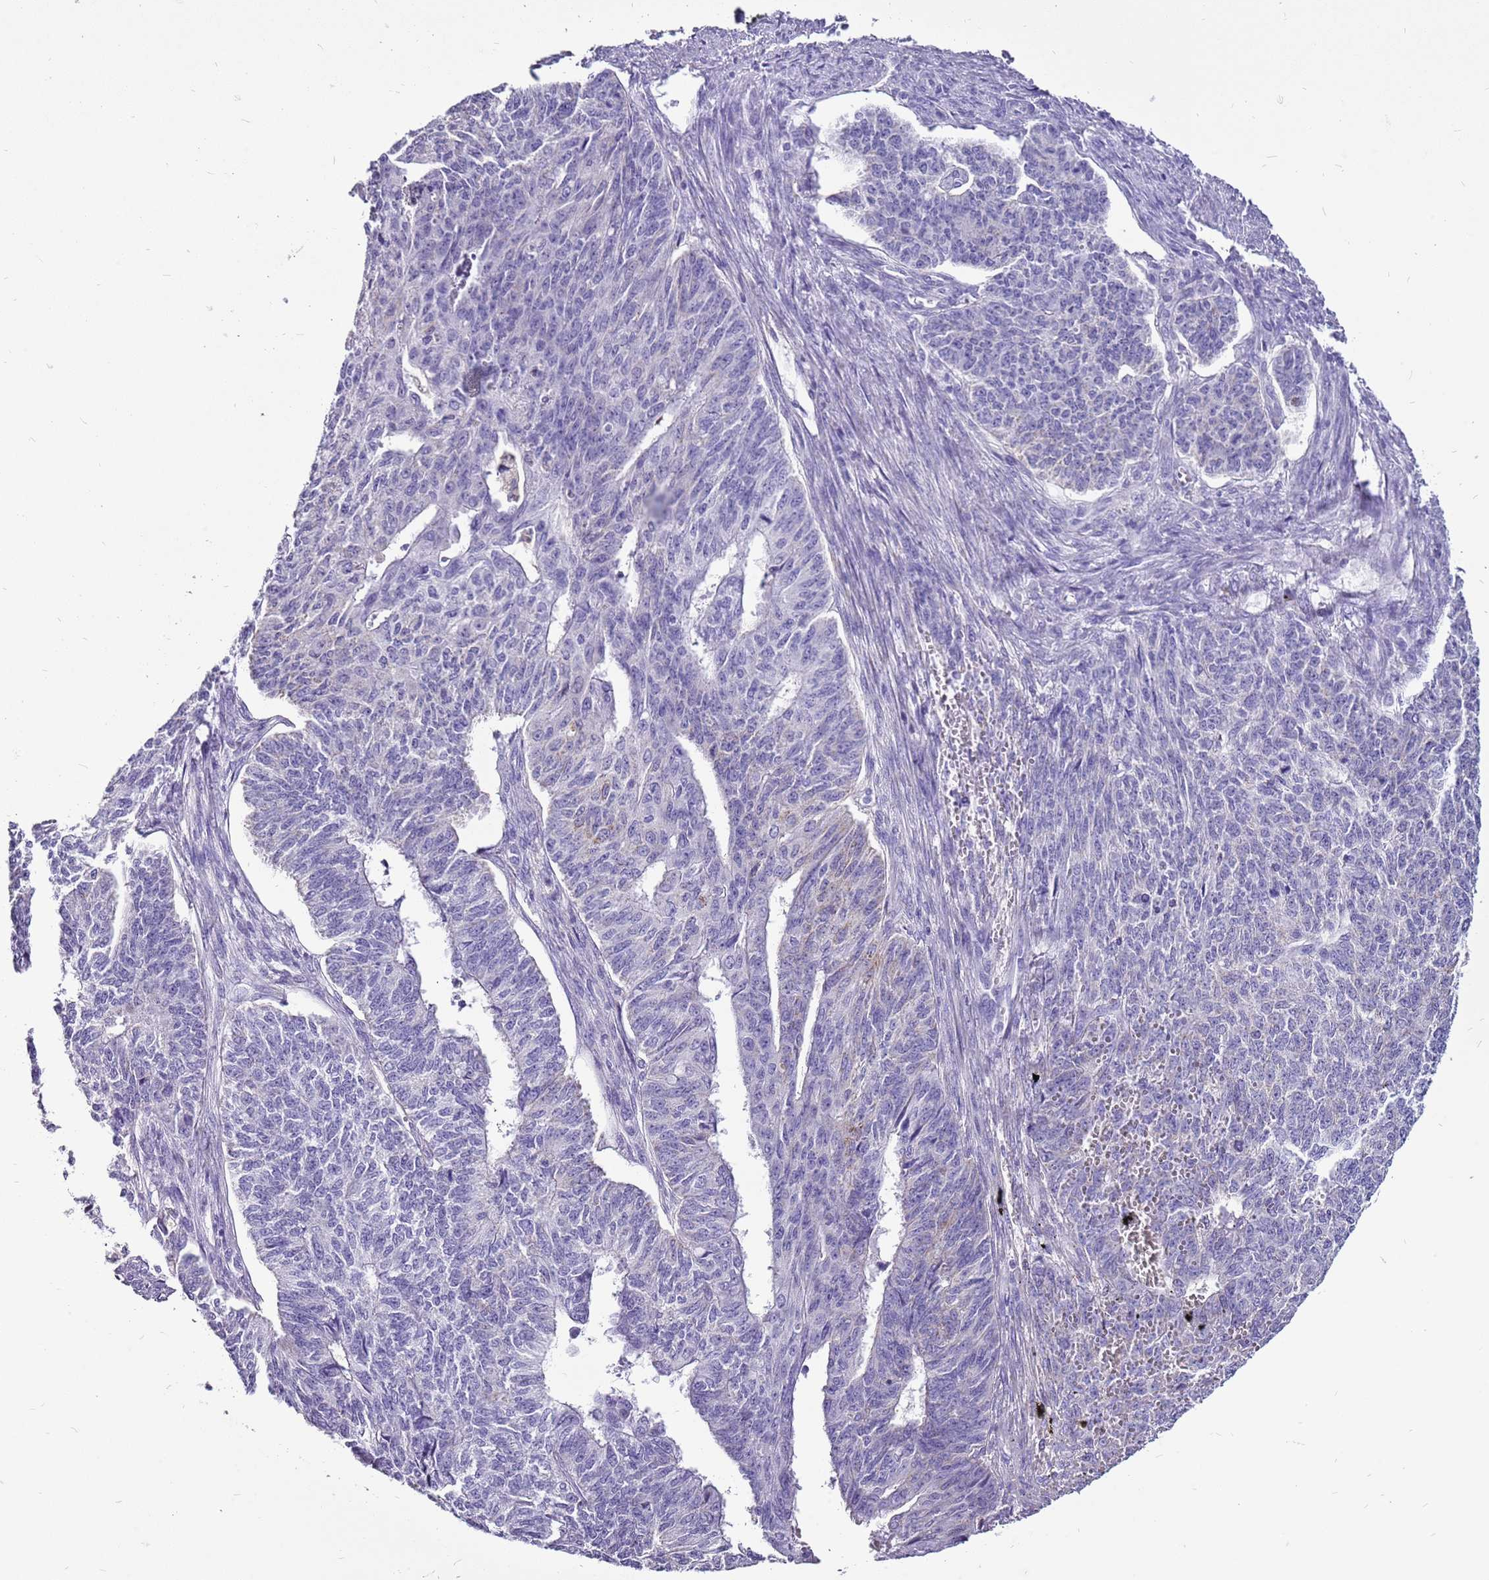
{"staining": {"intensity": "negative", "quantity": "none", "location": "none"}, "tissue": "endometrial cancer", "cell_type": "Tumor cells", "image_type": "cancer", "snomed": [{"axis": "morphology", "description": "Adenocarcinoma, NOS"}, {"axis": "topography", "description": "Endometrium"}], "caption": "IHC of endometrial cancer (adenocarcinoma) reveals no staining in tumor cells.", "gene": "ACSS3", "patient": {"sex": "female", "age": 32}}